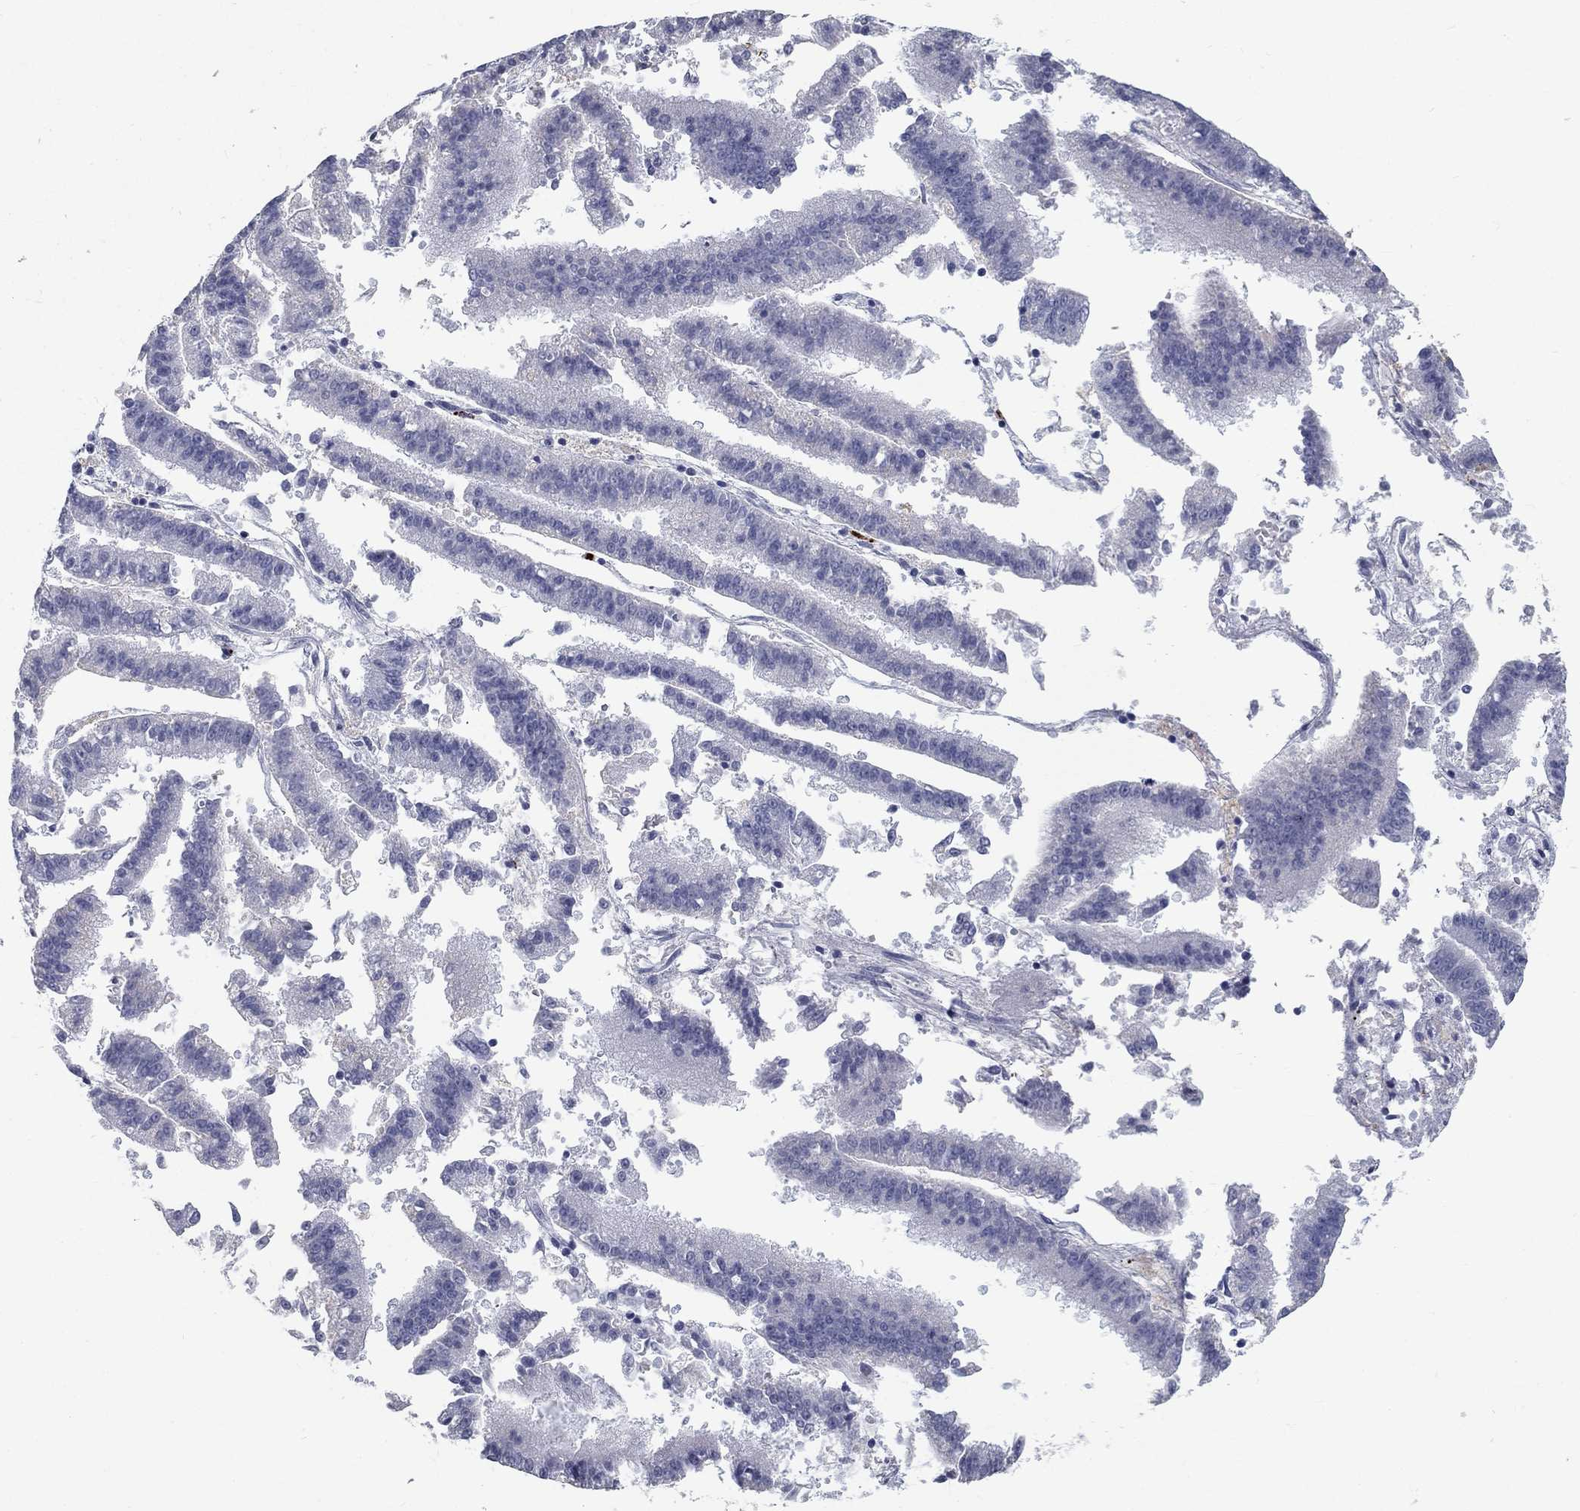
{"staining": {"intensity": "negative", "quantity": "none", "location": "none"}, "tissue": "endometrial cancer", "cell_type": "Tumor cells", "image_type": "cancer", "snomed": [{"axis": "morphology", "description": "Adenocarcinoma, NOS"}, {"axis": "topography", "description": "Endometrium"}], "caption": "Immunohistochemistry (IHC) micrograph of human endometrial cancer (adenocarcinoma) stained for a protein (brown), which reveals no expression in tumor cells. The staining is performed using DAB (3,3'-diaminobenzidine) brown chromogen with nuclei counter-stained in using hematoxylin.", "gene": "MTSS2", "patient": {"sex": "female", "age": 66}}